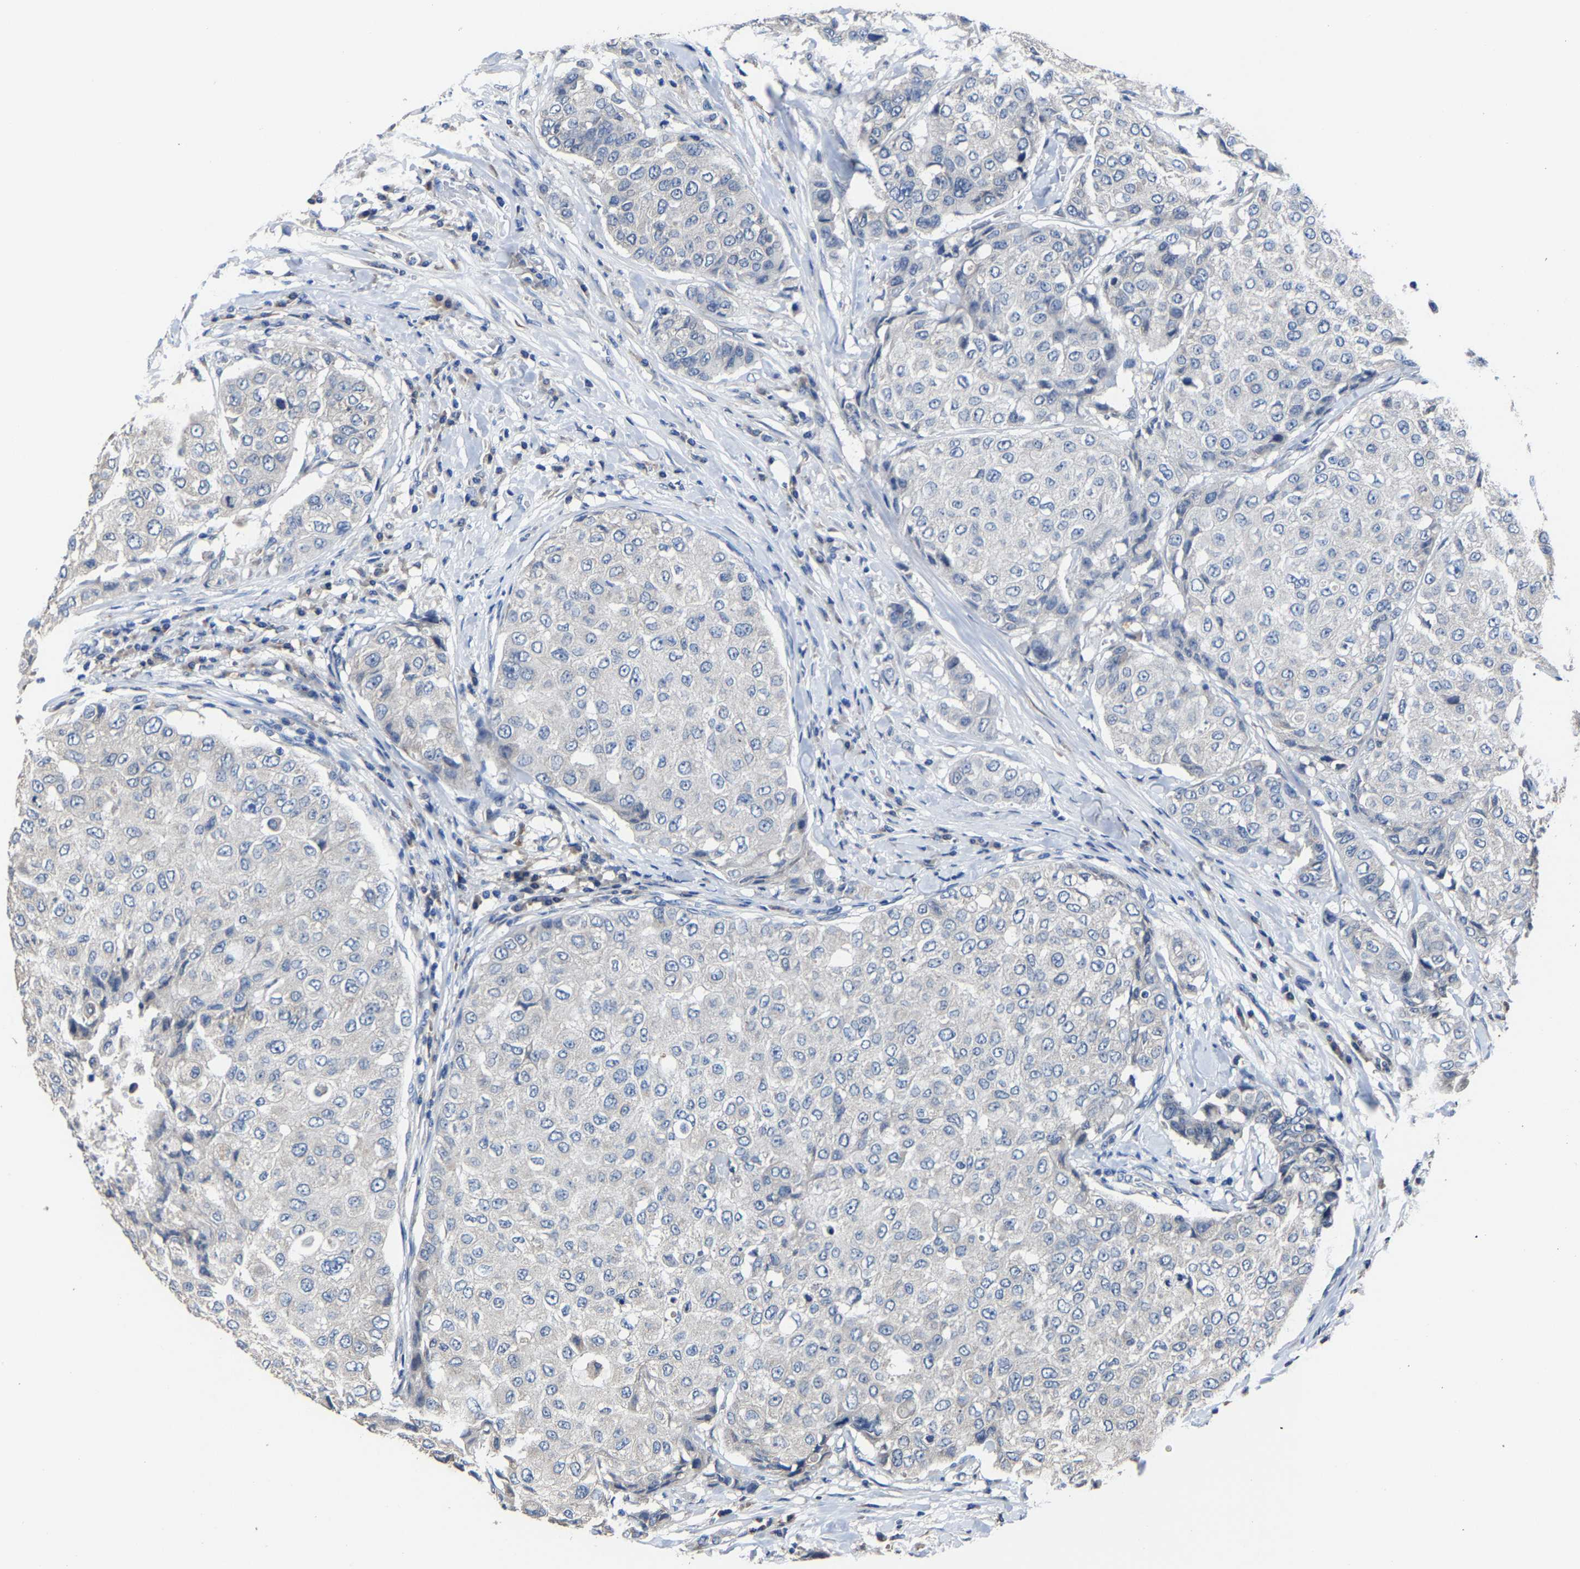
{"staining": {"intensity": "negative", "quantity": "none", "location": "none"}, "tissue": "breast cancer", "cell_type": "Tumor cells", "image_type": "cancer", "snomed": [{"axis": "morphology", "description": "Duct carcinoma"}, {"axis": "topography", "description": "Breast"}], "caption": "There is no significant expression in tumor cells of breast cancer (infiltrating ductal carcinoma).", "gene": "EBAG9", "patient": {"sex": "female", "age": 27}}